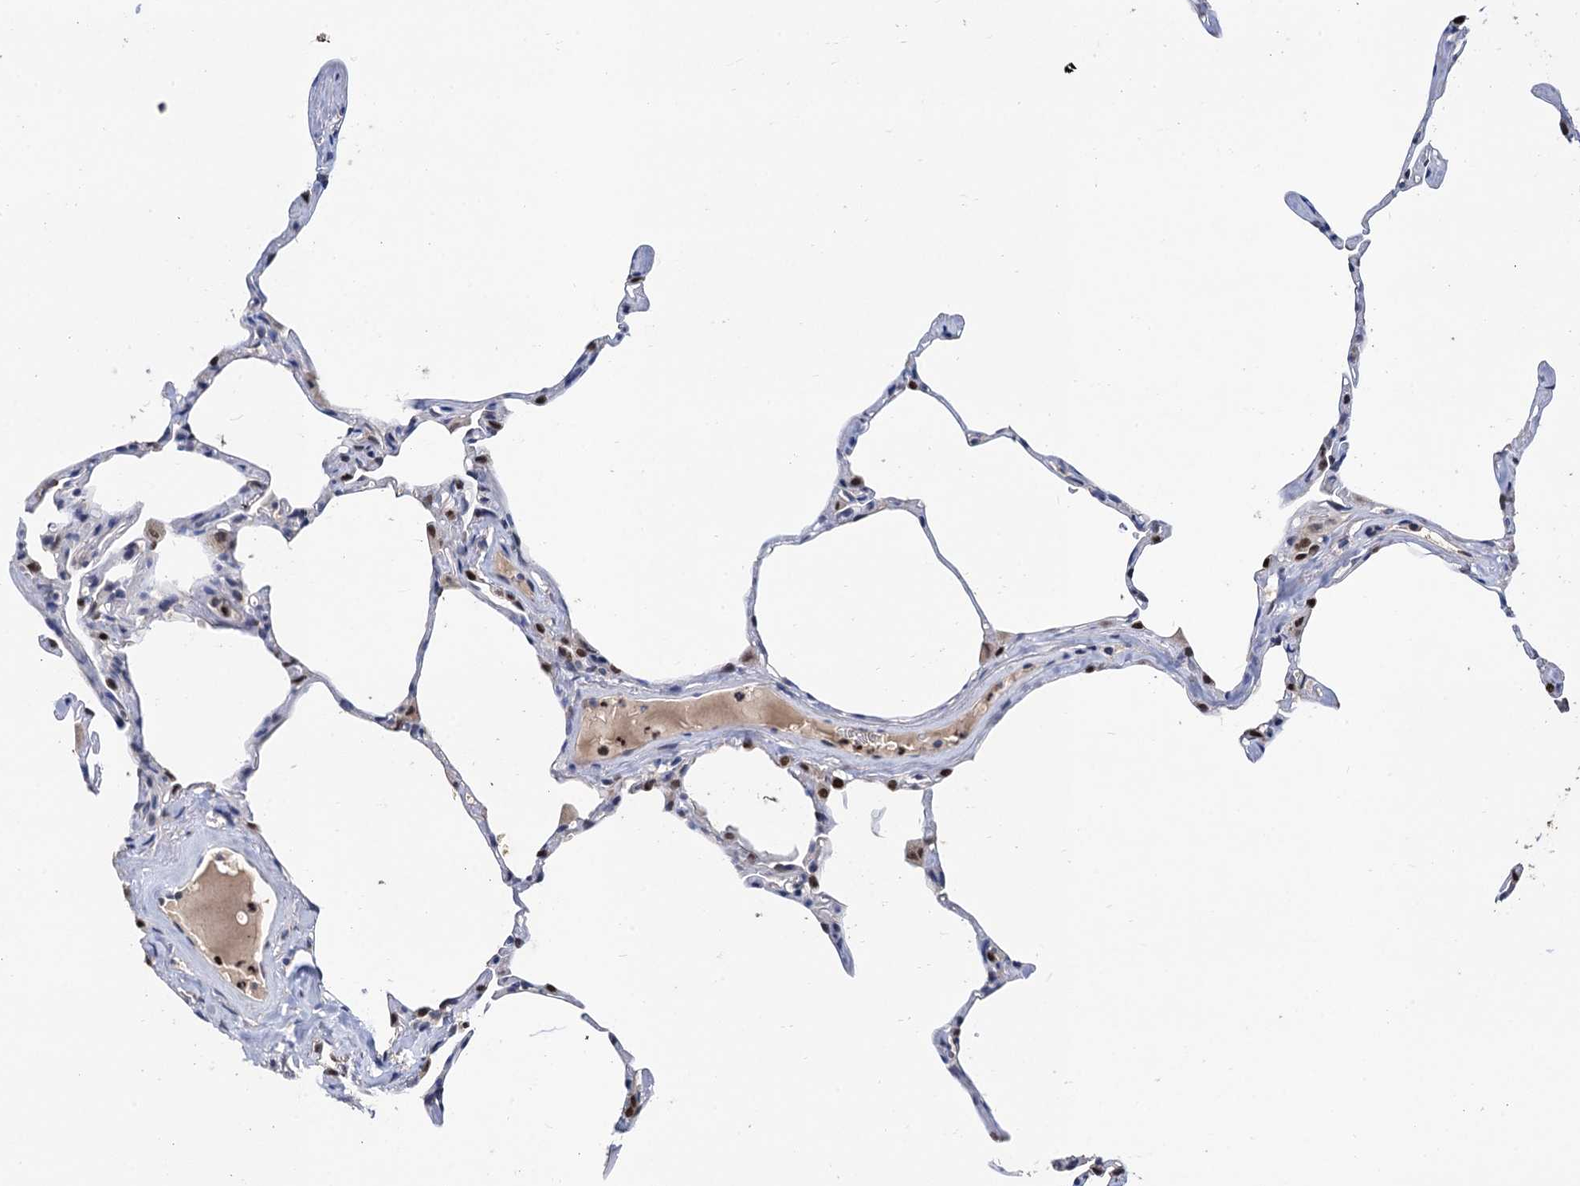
{"staining": {"intensity": "moderate", "quantity": "25%-75%", "location": "nuclear"}, "tissue": "lung", "cell_type": "Alveolar cells", "image_type": "normal", "snomed": [{"axis": "morphology", "description": "Normal tissue, NOS"}, {"axis": "topography", "description": "Lung"}], "caption": "Immunohistochemistry (IHC) staining of benign lung, which reveals medium levels of moderate nuclear staining in about 25%-75% of alveolar cells indicating moderate nuclear protein expression. The staining was performed using DAB (brown) for protein detection and nuclei were counterstained in hematoxylin (blue).", "gene": "TSEN34", "patient": {"sex": "male", "age": 65}}